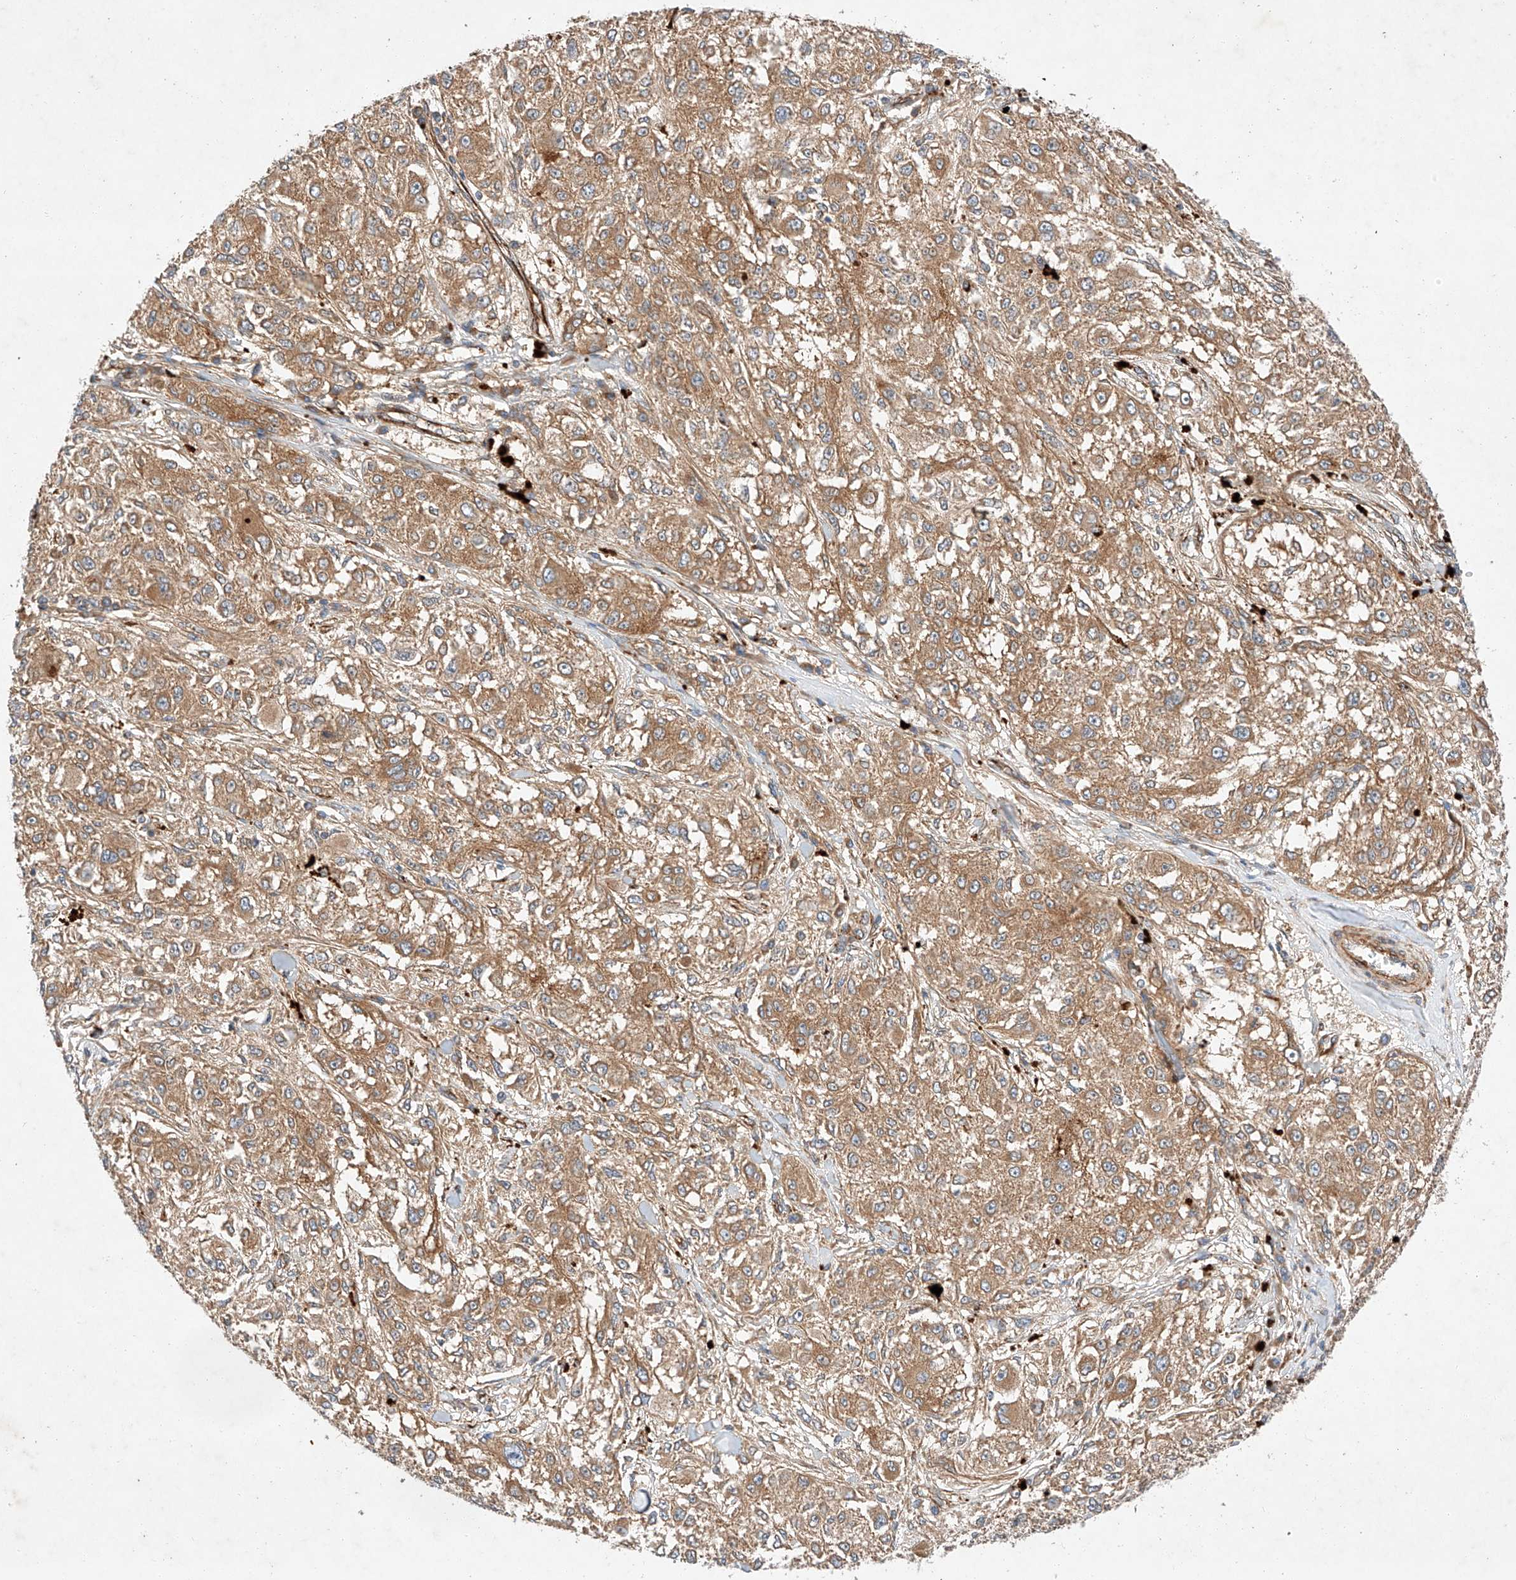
{"staining": {"intensity": "moderate", "quantity": ">75%", "location": "cytoplasmic/membranous"}, "tissue": "melanoma", "cell_type": "Tumor cells", "image_type": "cancer", "snomed": [{"axis": "morphology", "description": "Necrosis, NOS"}, {"axis": "morphology", "description": "Malignant melanoma, NOS"}, {"axis": "topography", "description": "Skin"}], "caption": "Moderate cytoplasmic/membranous expression is identified in approximately >75% of tumor cells in melanoma.", "gene": "RAB23", "patient": {"sex": "female", "age": 87}}